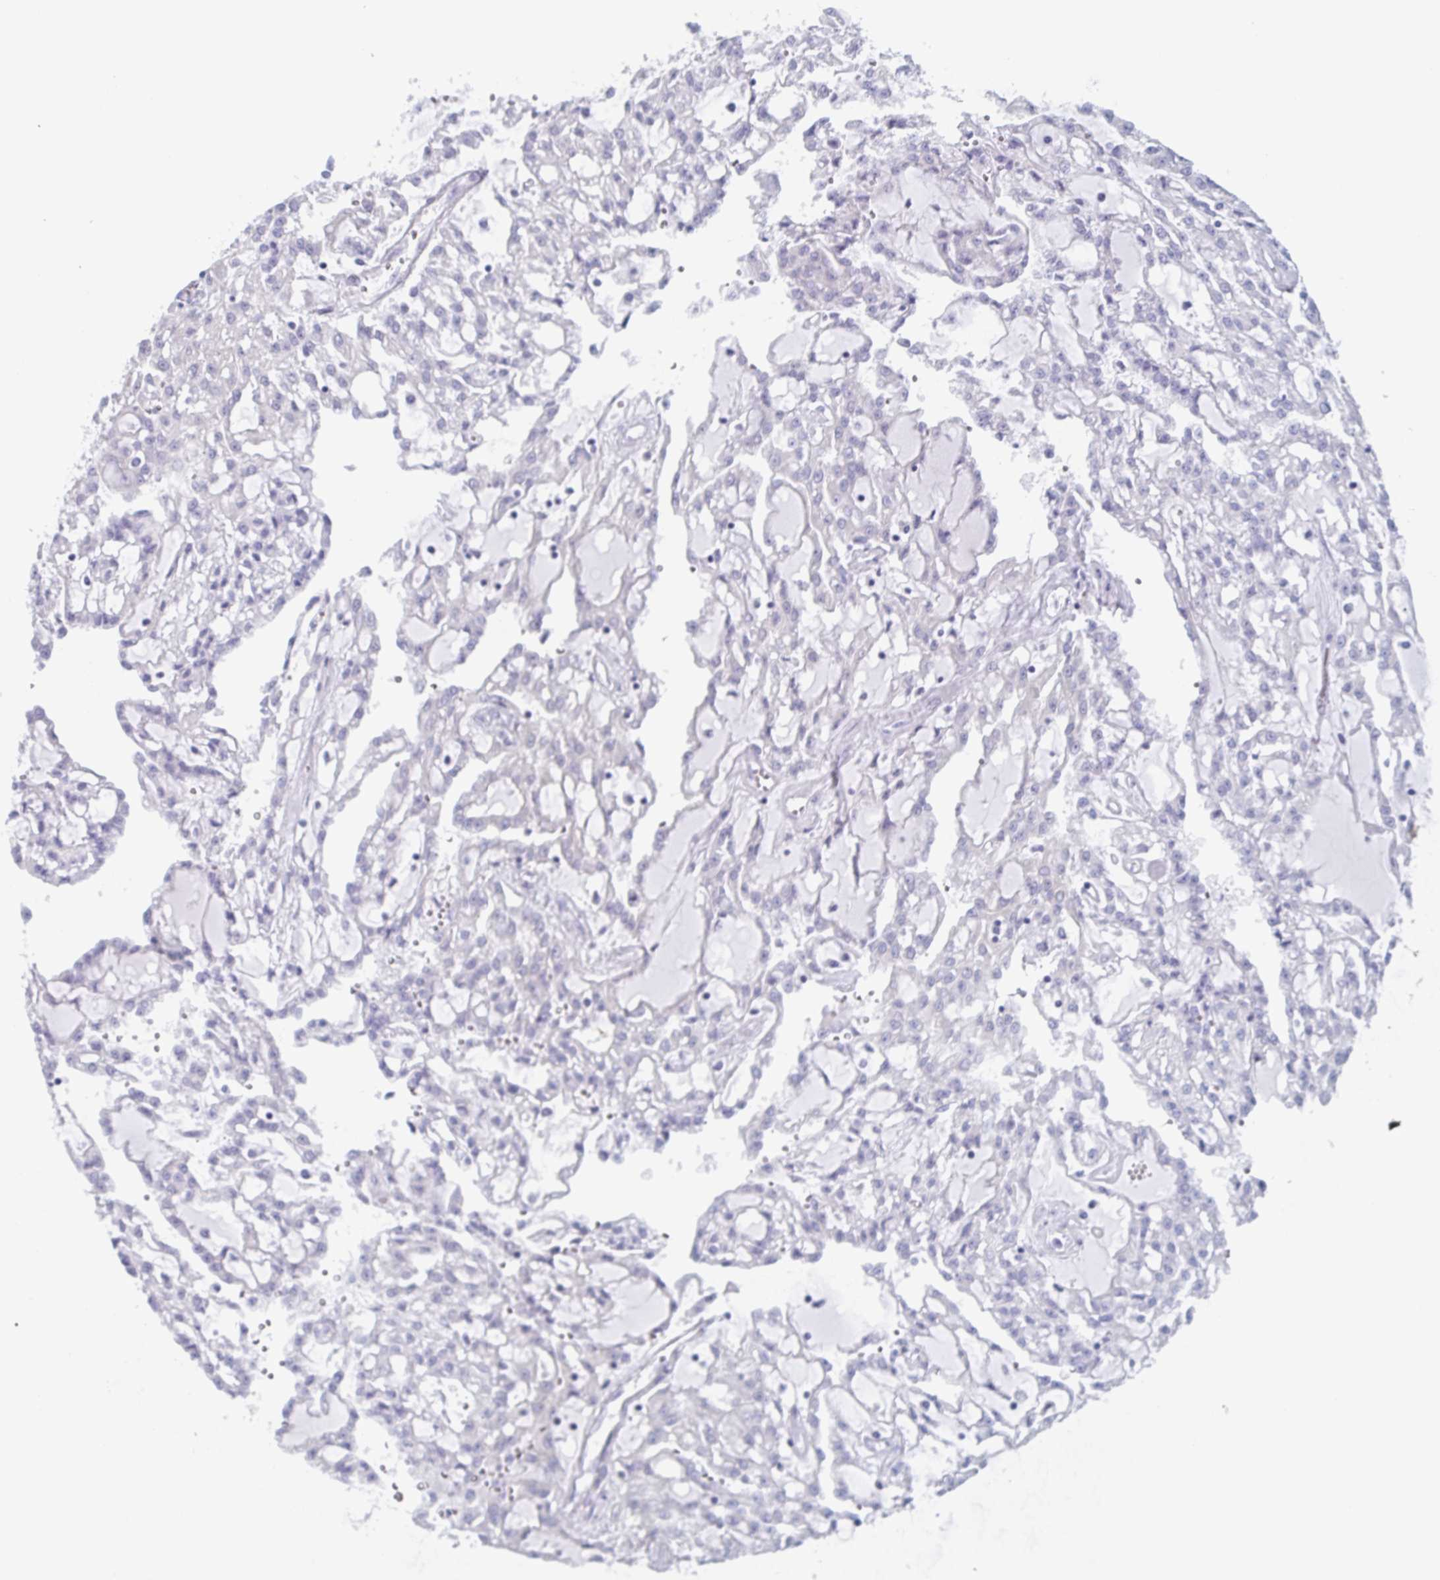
{"staining": {"intensity": "negative", "quantity": "none", "location": "none"}, "tissue": "renal cancer", "cell_type": "Tumor cells", "image_type": "cancer", "snomed": [{"axis": "morphology", "description": "Adenocarcinoma, NOS"}, {"axis": "topography", "description": "Kidney"}], "caption": "The micrograph exhibits no significant expression in tumor cells of adenocarcinoma (renal).", "gene": "DYNC1I1", "patient": {"sex": "male", "age": 63}}